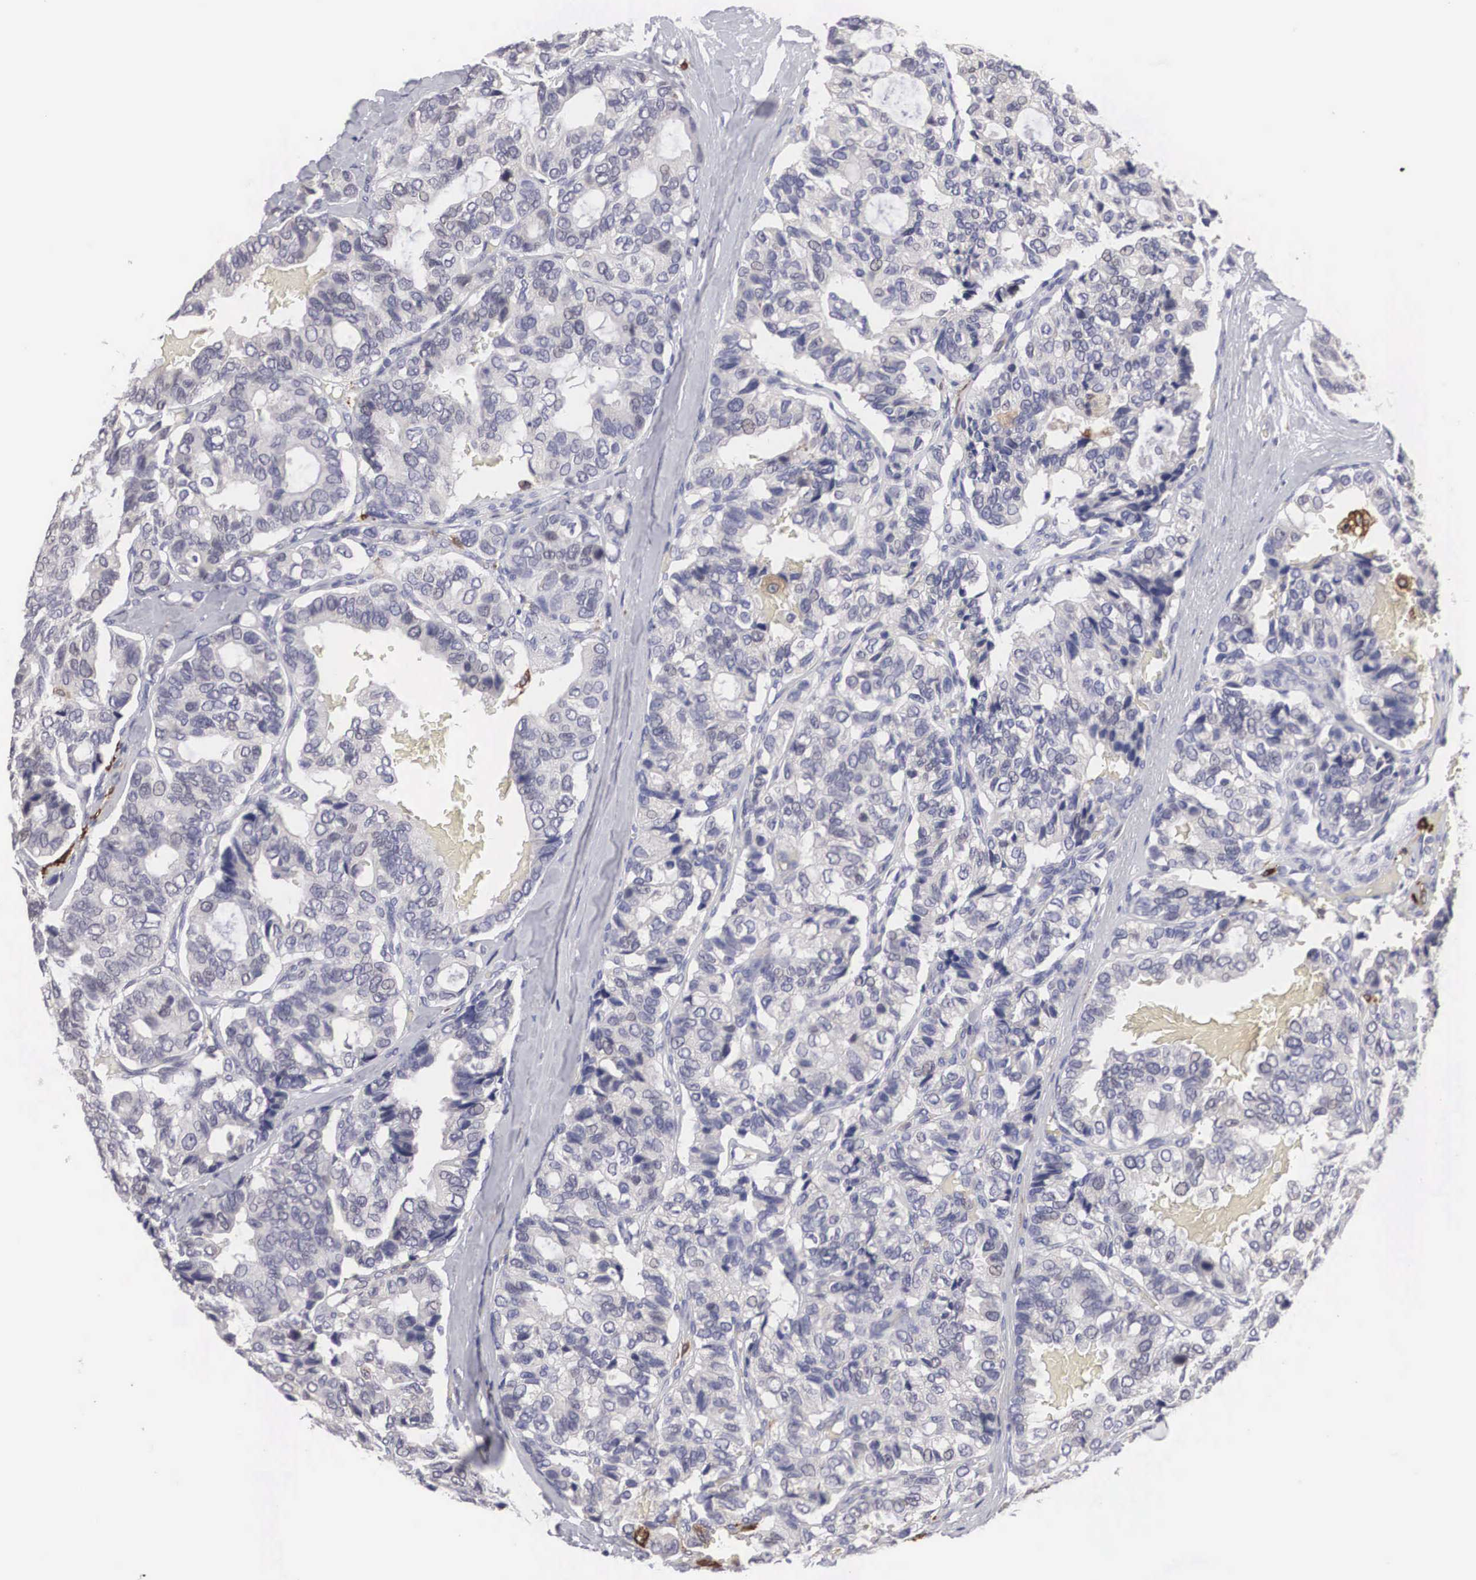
{"staining": {"intensity": "weak", "quantity": "<25%", "location": "cytoplasmic/membranous"}, "tissue": "breast cancer", "cell_type": "Tumor cells", "image_type": "cancer", "snomed": [{"axis": "morphology", "description": "Duct carcinoma"}, {"axis": "topography", "description": "Breast"}], "caption": "DAB (3,3'-diaminobenzidine) immunohistochemical staining of human breast cancer (infiltrating ductal carcinoma) reveals no significant staining in tumor cells.", "gene": "HMOX1", "patient": {"sex": "female", "age": 69}}